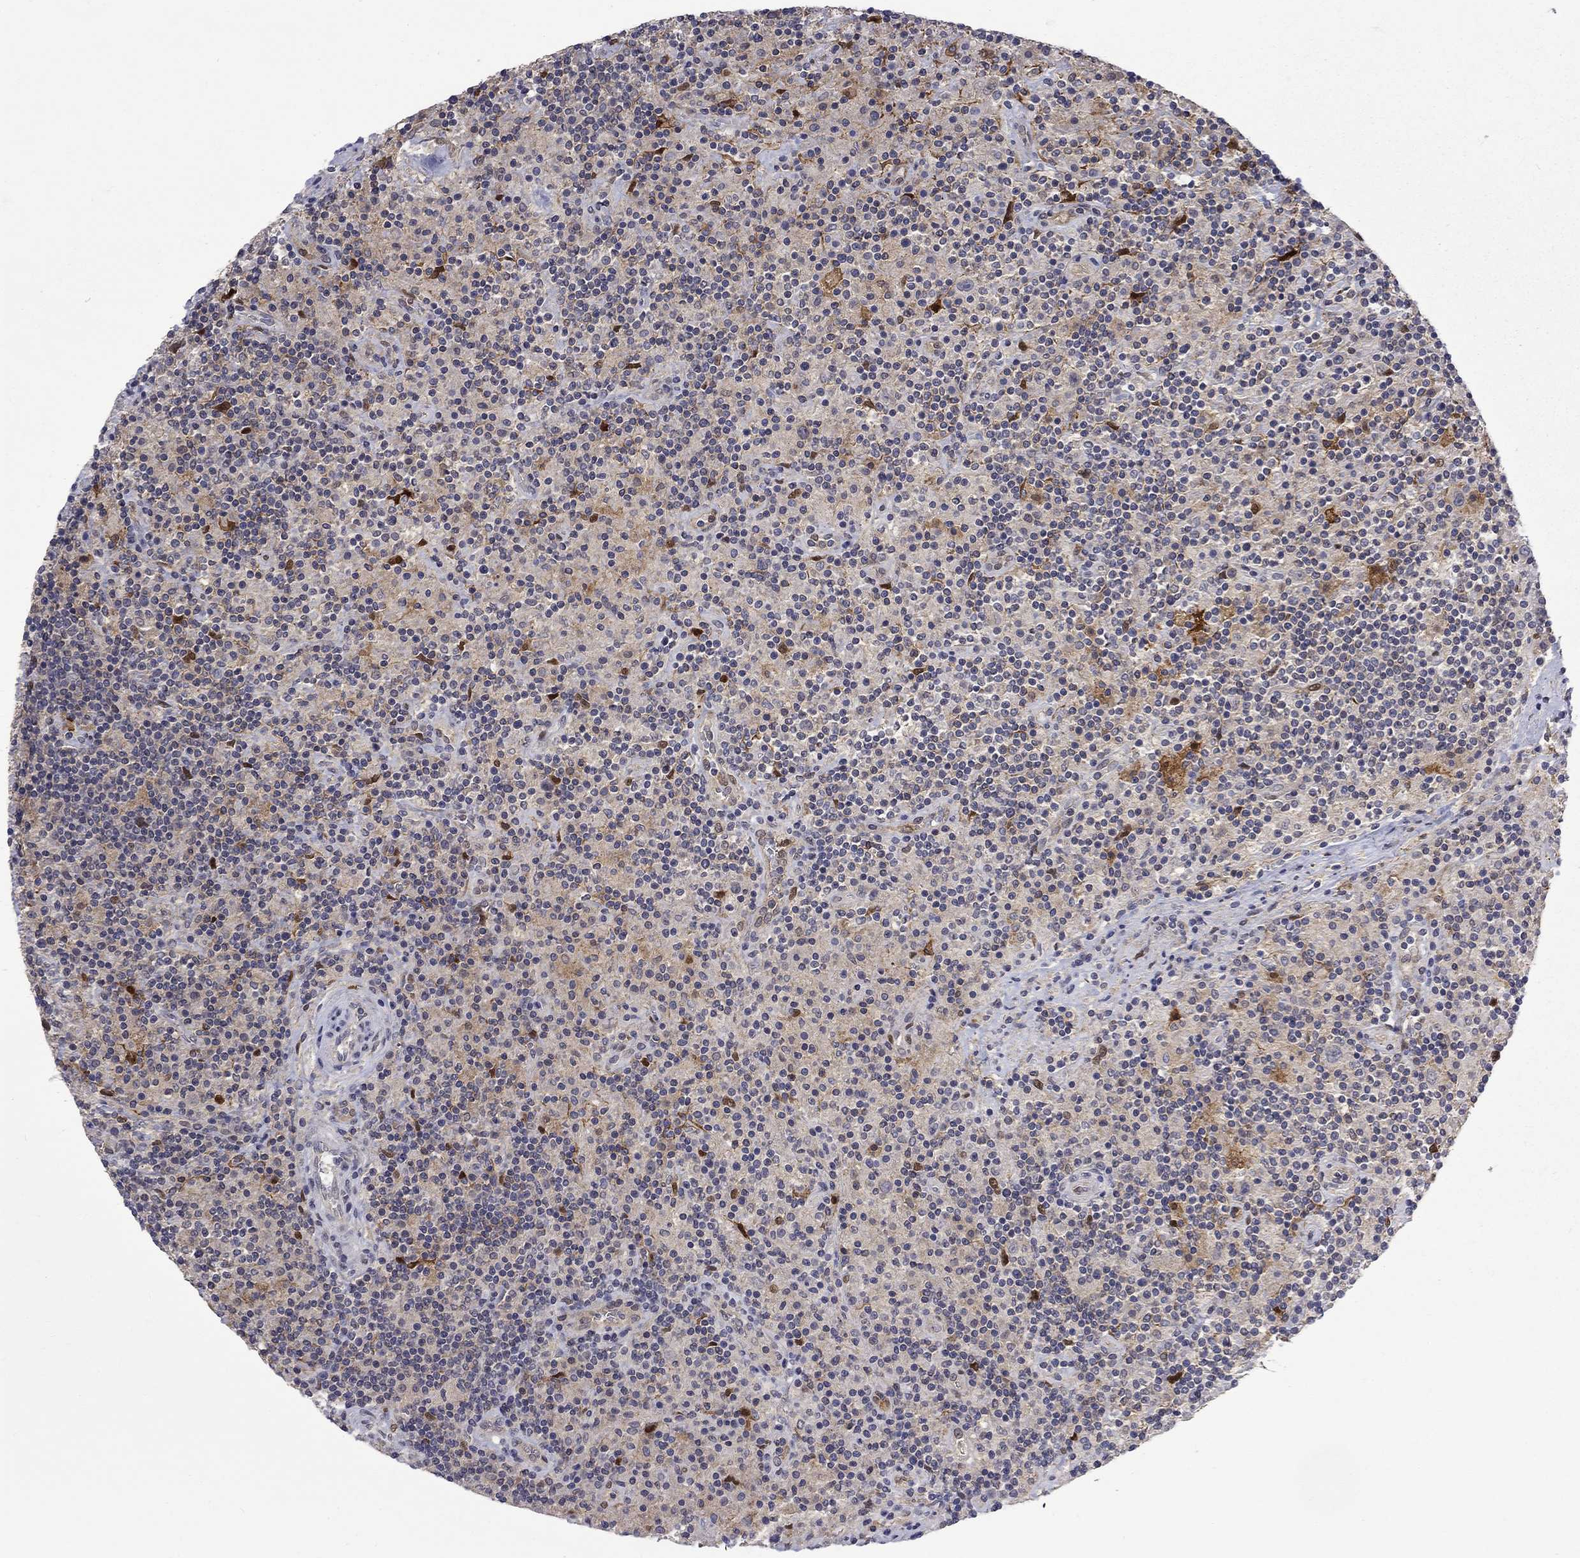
{"staining": {"intensity": "weak", "quantity": ">75%", "location": "cytoplasmic/membranous"}, "tissue": "lymphoma", "cell_type": "Tumor cells", "image_type": "cancer", "snomed": [{"axis": "morphology", "description": "Hodgkin's disease, NOS"}, {"axis": "topography", "description": "Lymph node"}], "caption": "Lymphoma stained for a protein (brown) demonstrates weak cytoplasmic/membranous positive staining in approximately >75% of tumor cells.", "gene": "PCBP3", "patient": {"sex": "male", "age": 70}}